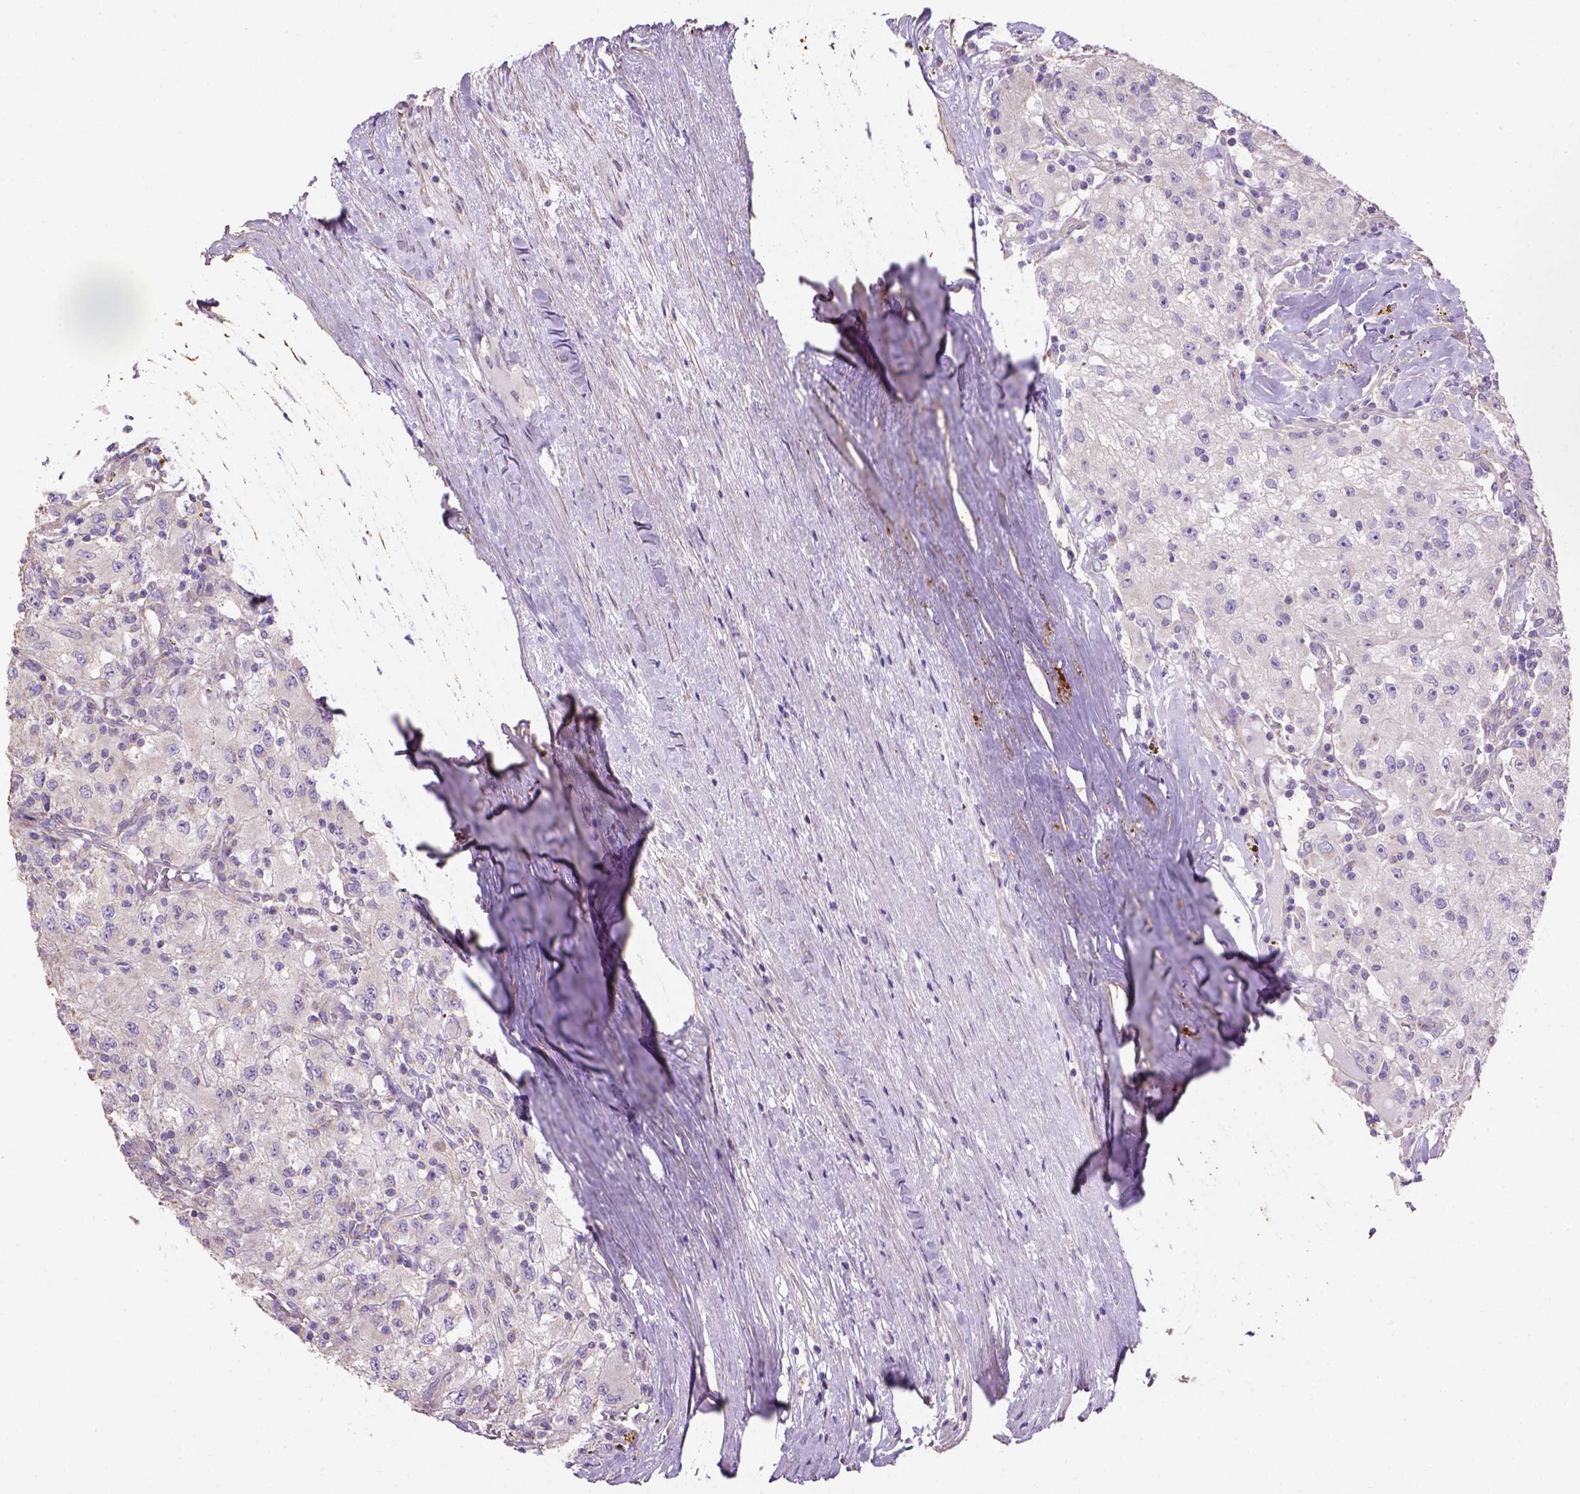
{"staining": {"intensity": "negative", "quantity": "none", "location": "none"}, "tissue": "renal cancer", "cell_type": "Tumor cells", "image_type": "cancer", "snomed": [{"axis": "morphology", "description": "Adenocarcinoma, NOS"}, {"axis": "topography", "description": "Kidney"}], "caption": "This is an immunohistochemistry (IHC) image of human renal cancer. There is no positivity in tumor cells.", "gene": "HTRA1", "patient": {"sex": "female", "age": 67}}